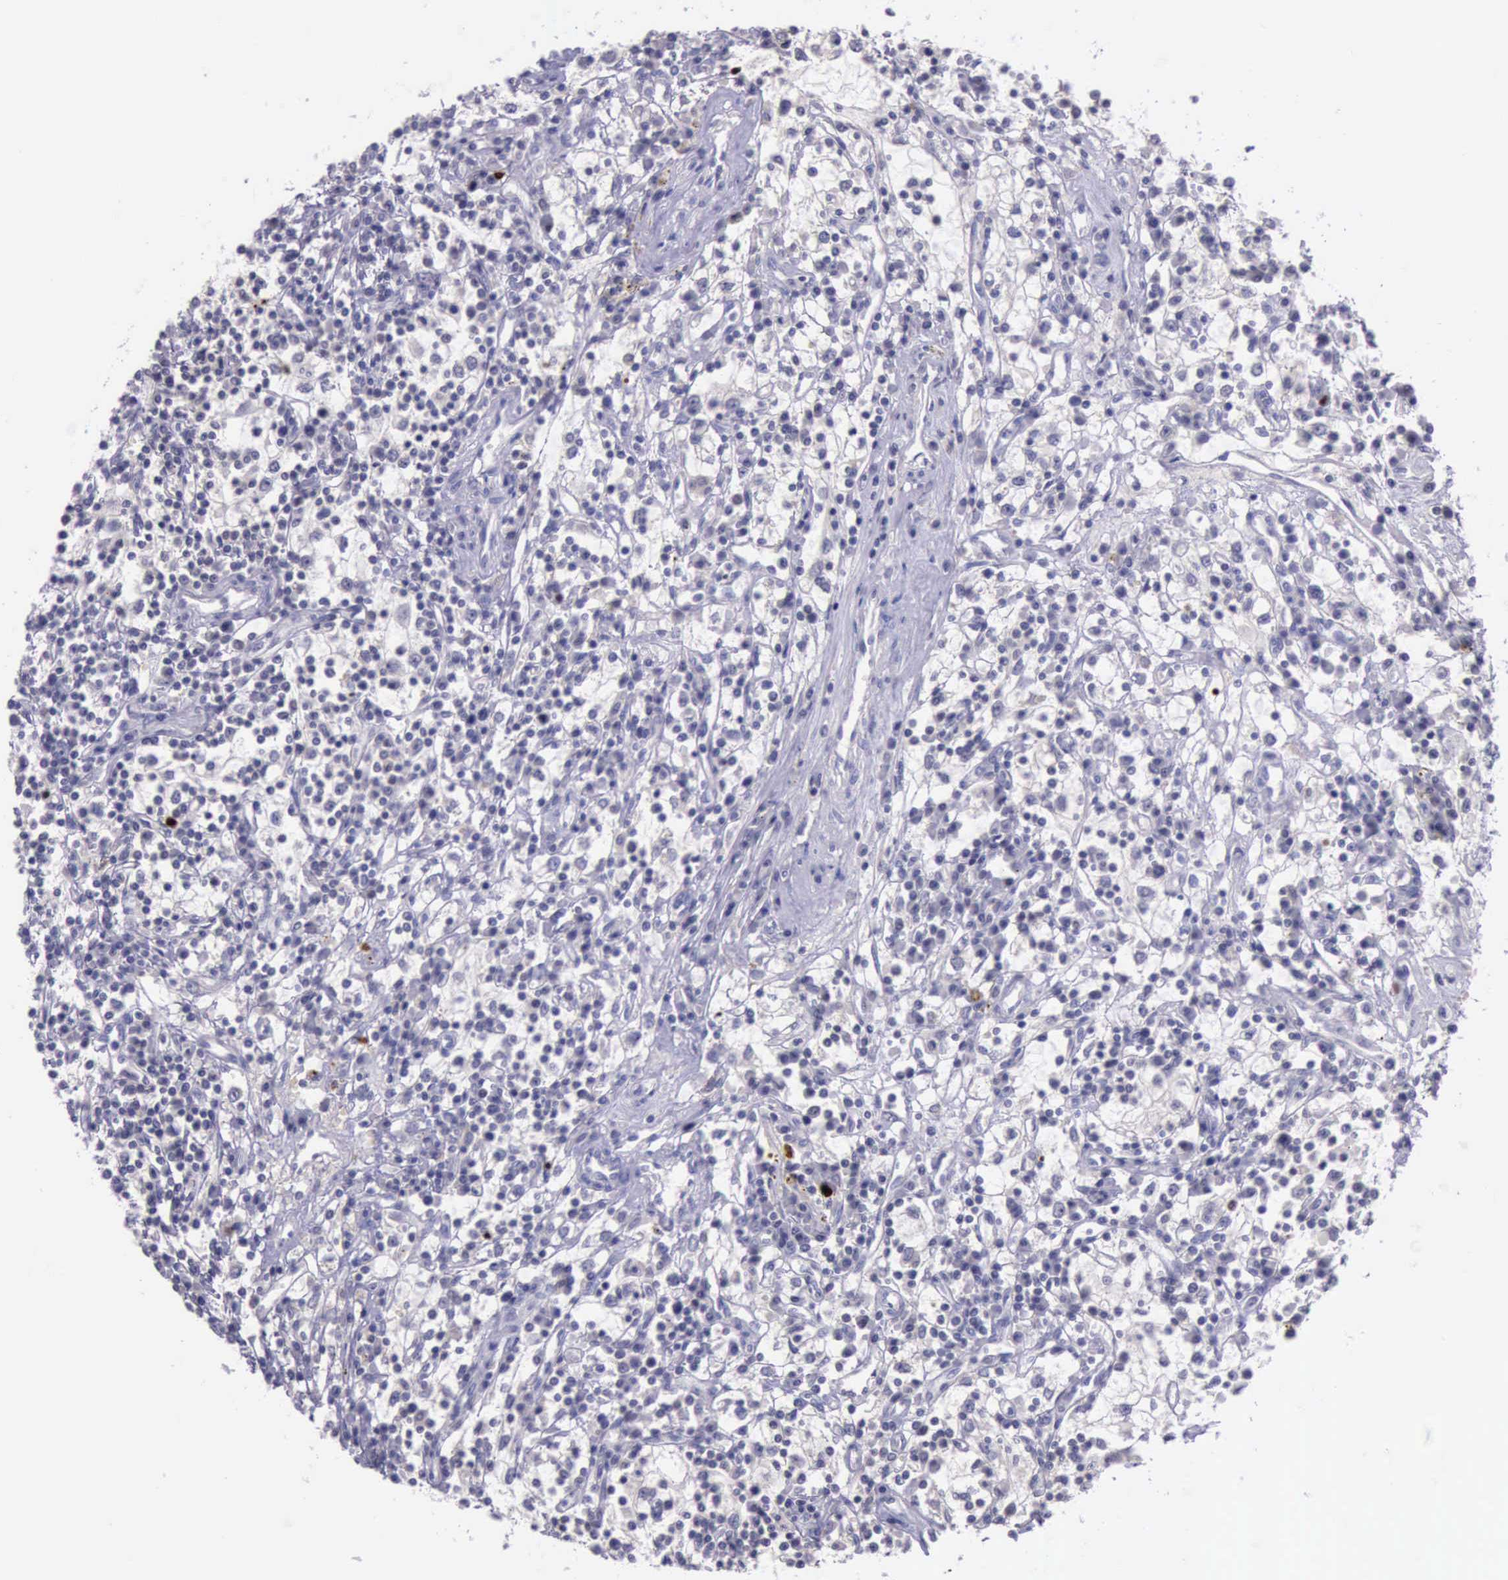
{"staining": {"intensity": "strong", "quantity": "<25%", "location": "nuclear"}, "tissue": "renal cancer", "cell_type": "Tumor cells", "image_type": "cancer", "snomed": [{"axis": "morphology", "description": "Adenocarcinoma, NOS"}, {"axis": "topography", "description": "Kidney"}], "caption": "Immunohistochemical staining of human renal cancer (adenocarcinoma) displays medium levels of strong nuclear staining in about <25% of tumor cells. (Stains: DAB in brown, nuclei in blue, Microscopy: brightfield microscopy at high magnification).", "gene": "PARP1", "patient": {"sex": "male", "age": 82}}